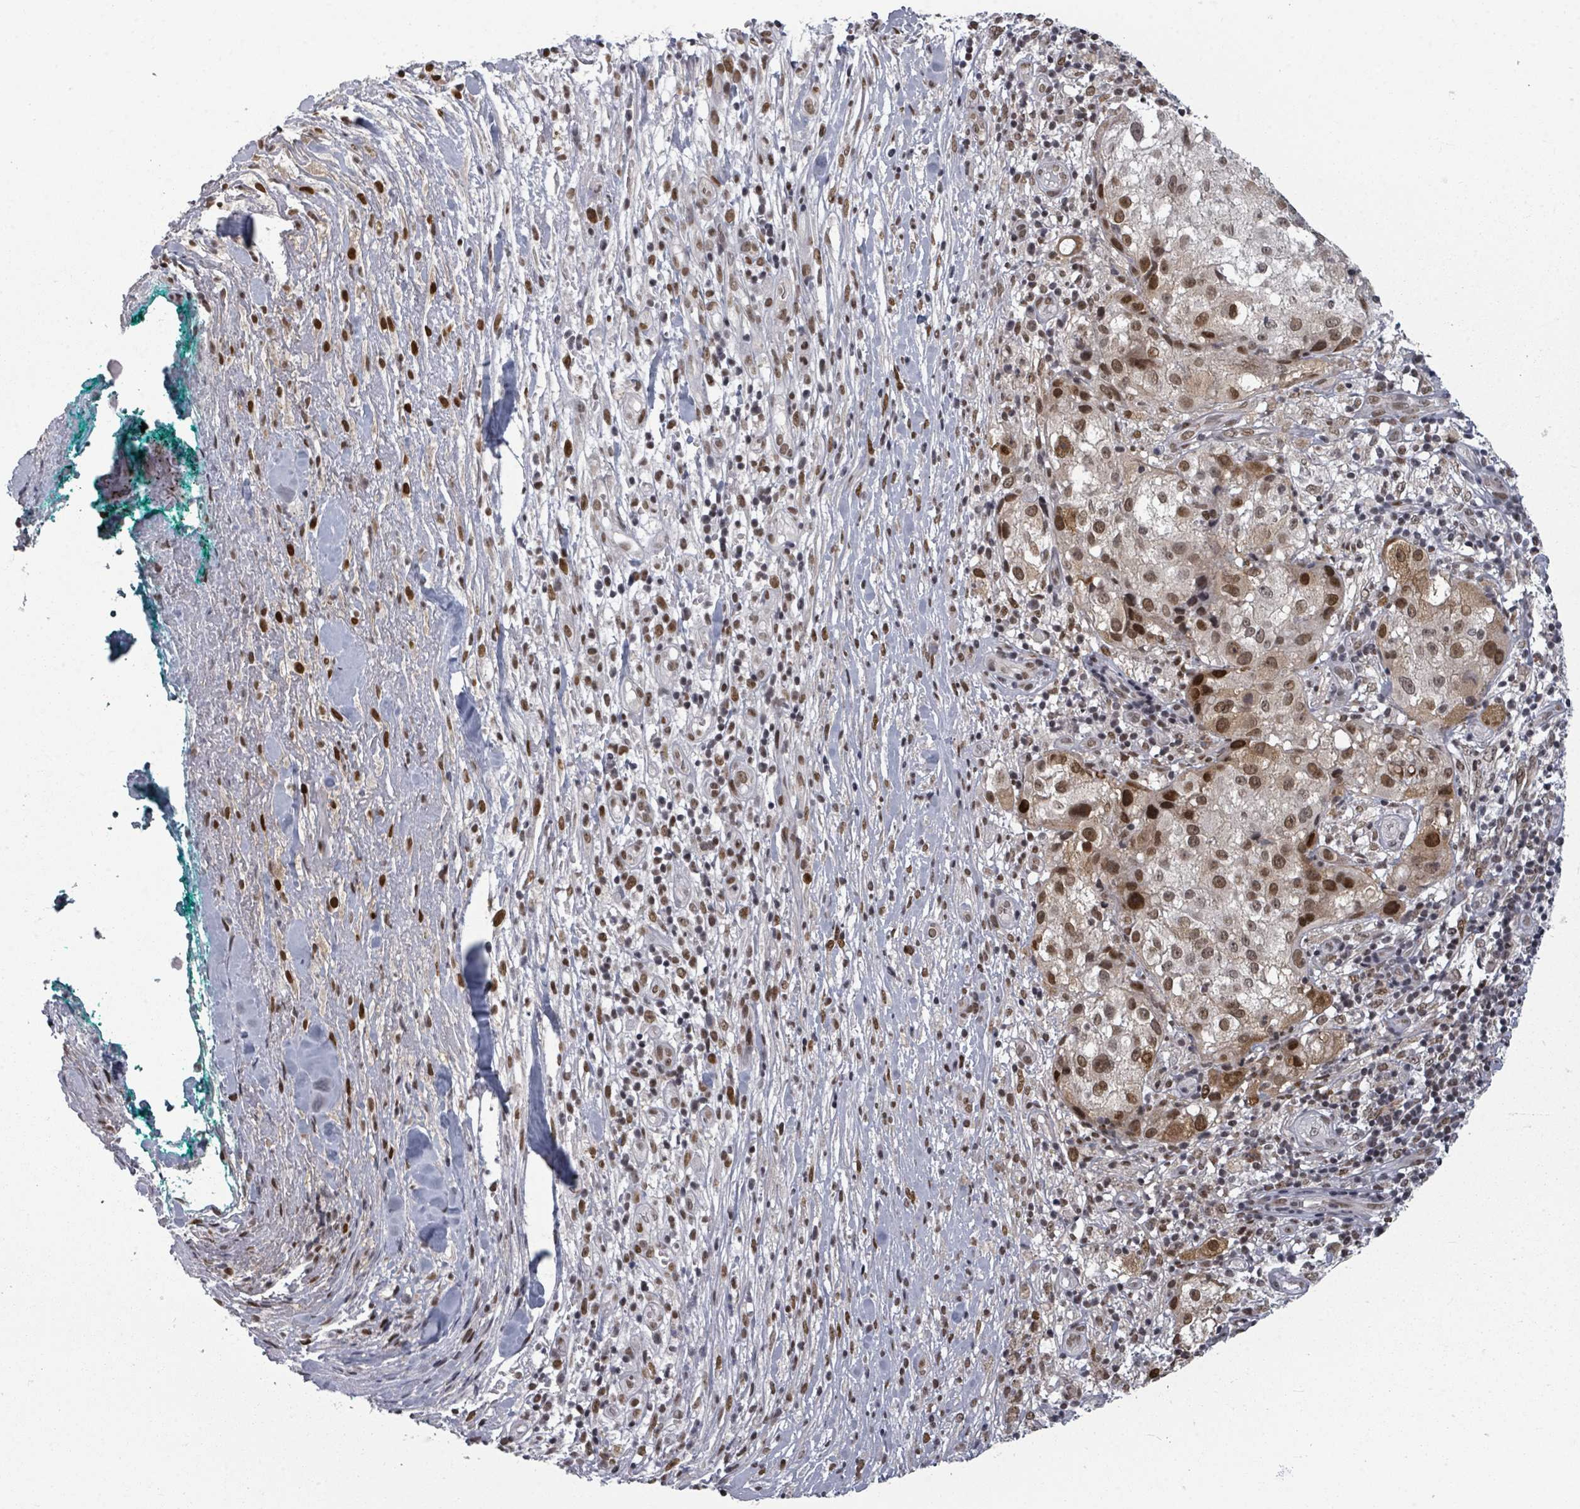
{"staining": {"intensity": "moderate", "quantity": "25%-75%", "location": "nuclear"}, "tissue": "melanoma", "cell_type": "Tumor cells", "image_type": "cancer", "snomed": [{"axis": "morphology", "description": "Normal morphology"}, {"axis": "morphology", "description": "Malignant melanoma, NOS"}, {"axis": "topography", "description": "Skin"}], "caption": "Human melanoma stained with a brown dye reveals moderate nuclear positive positivity in about 25%-75% of tumor cells.", "gene": "ERCC5", "patient": {"sex": "female", "age": 72}}